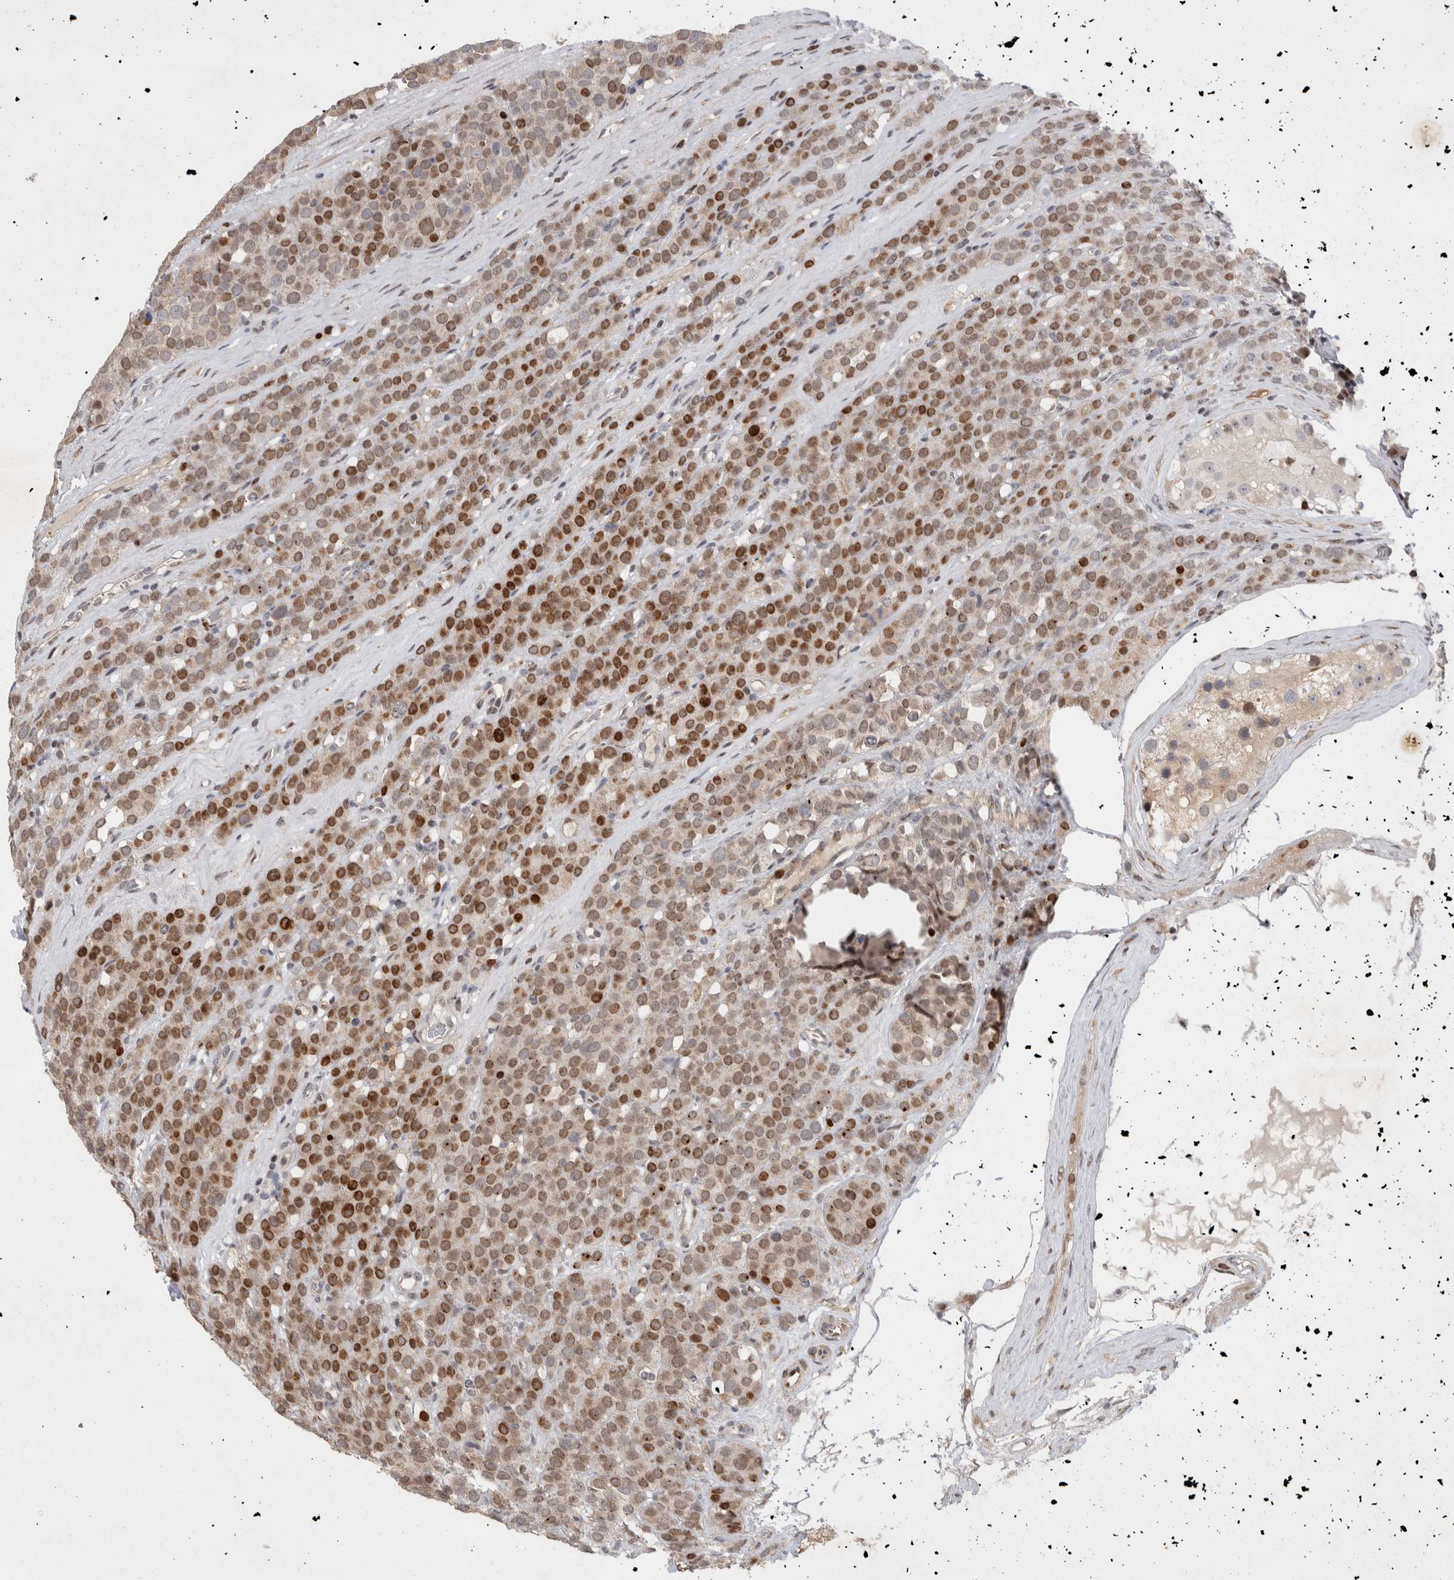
{"staining": {"intensity": "moderate", "quantity": ">75%", "location": "nuclear"}, "tissue": "testis cancer", "cell_type": "Tumor cells", "image_type": "cancer", "snomed": [{"axis": "morphology", "description": "Seminoma, NOS"}, {"axis": "topography", "description": "Testis"}], "caption": "The photomicrograph exhibits immunohistochemical staining of testis cancer (seminoma). There is moderate nuclear positivity is identified in approximately >75% of tumor cells.", "gene": "C8orf58", "patient": {"sex": "male", "age": 71}}